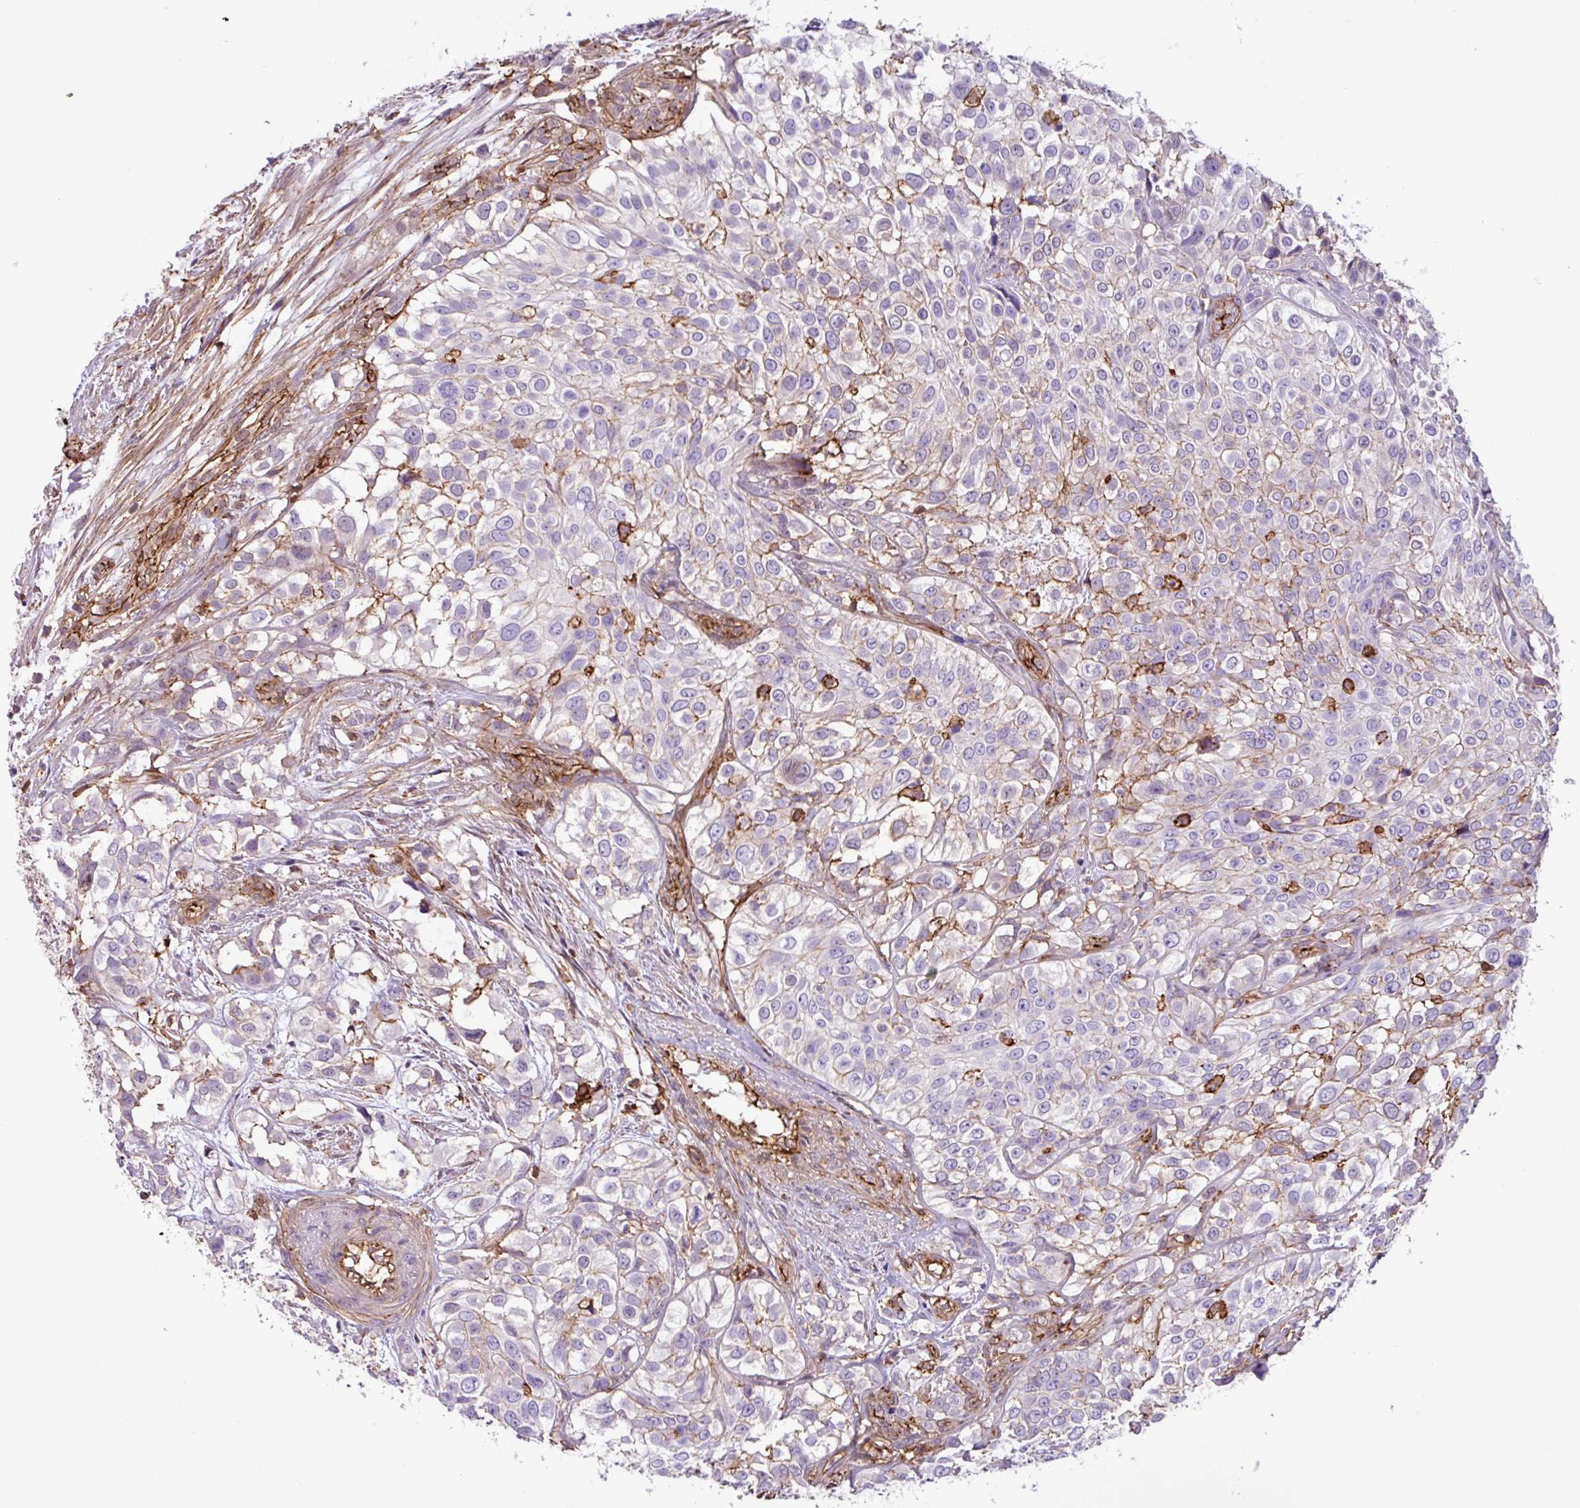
{"staining": {"intensity": "moderate", "quantity": "<25%", "location": "cytoplasmic/membranous"}, "tissue": "urothelial cancer", "cell_type": "Tumor cells", "image_type": "cancer", "snomed": [{"axis": "morphology", "description": "Urothelial carcinoma, High grade"}, {"axis": "topography", "description": "Urinary bladder"}], "caption": "Human urothelial cancer stained with a brown dye shows moderate cytoplasmic/membranous positive positivity in approximately <25% of tumor cells.", "gene": "PPP1R18", "patient": {"sex": "male", "age": 56}}